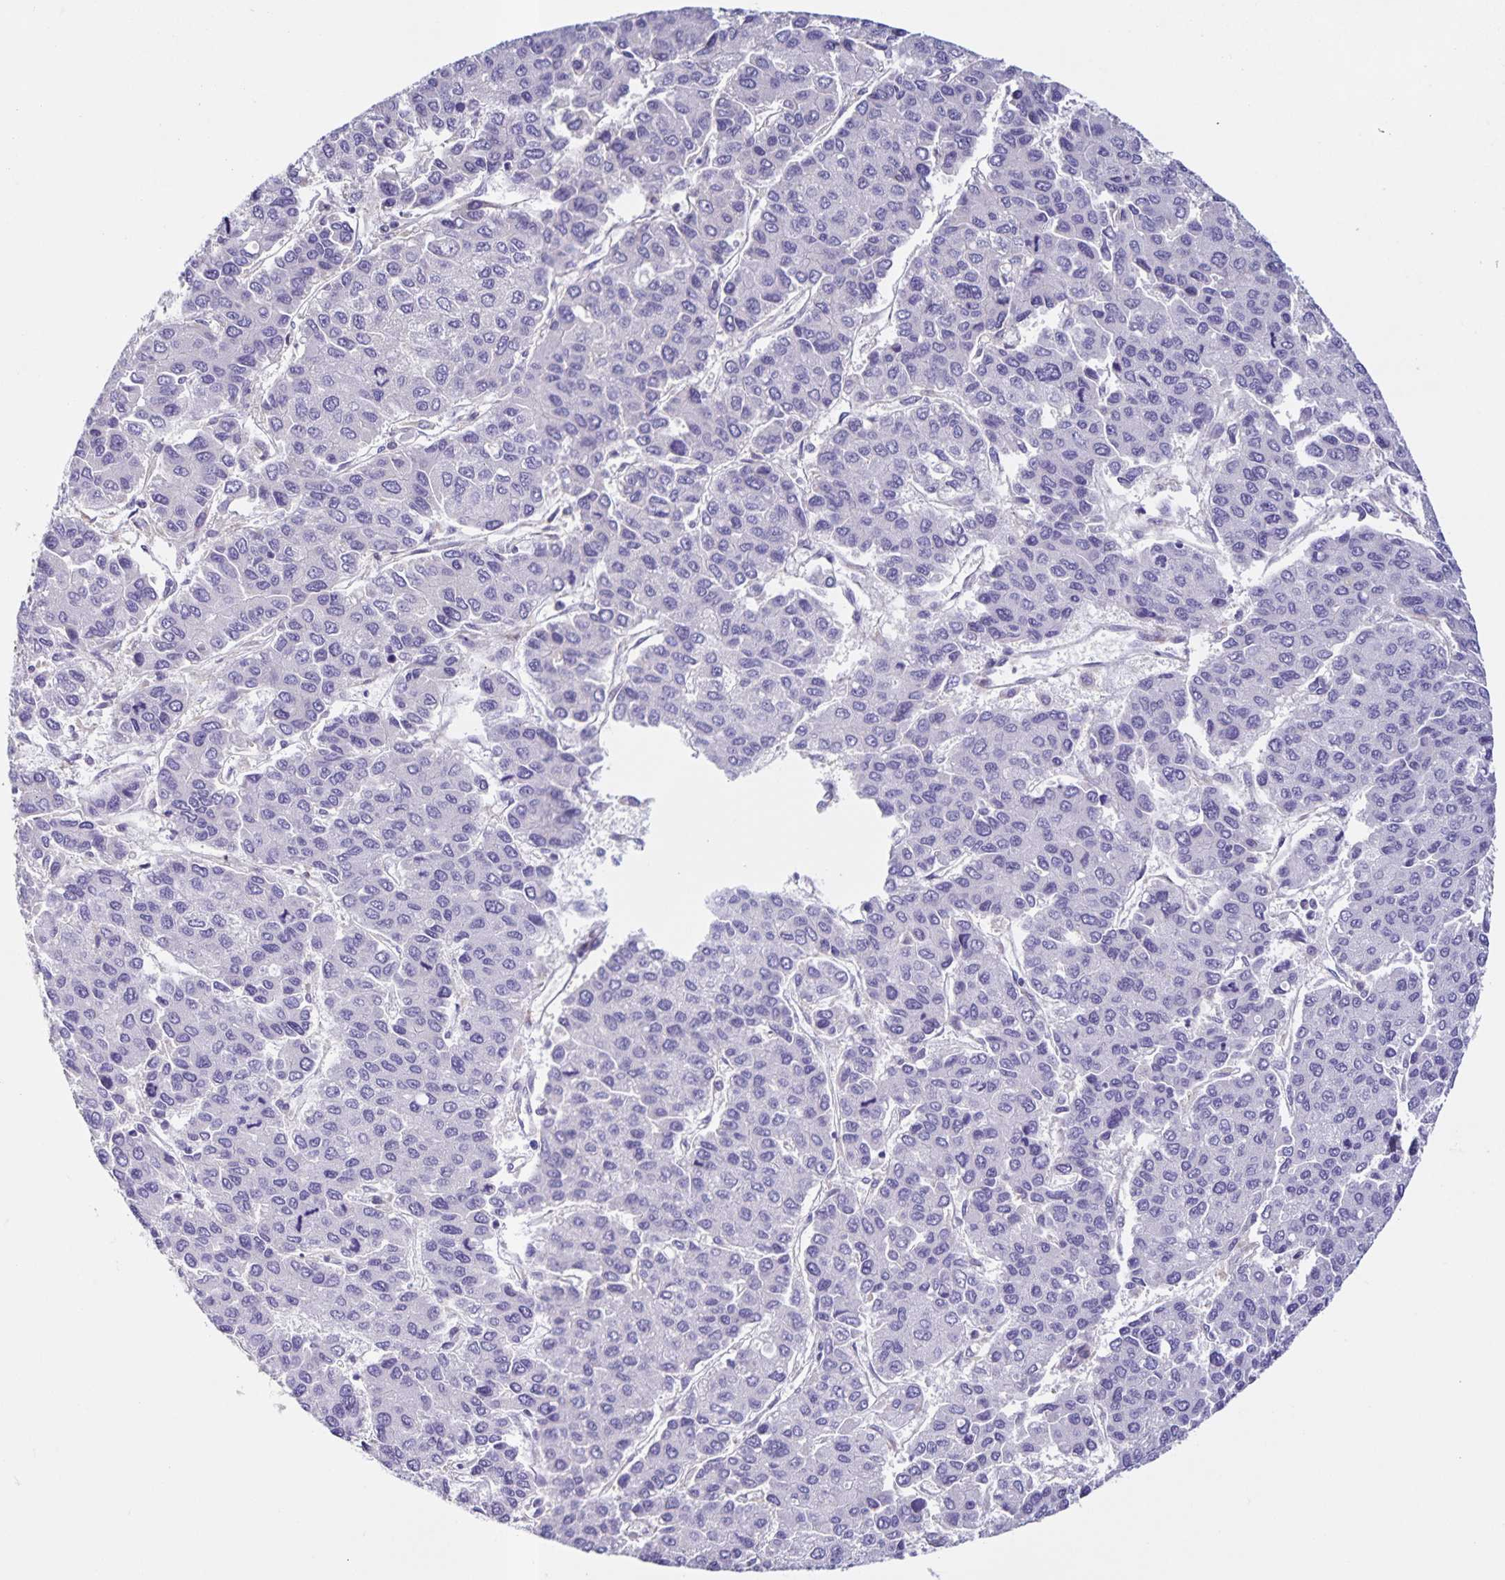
{"staining": {"intensity": "negative", "quantity": "none", "location": "none"}, "tissue": "liver cancer", "cell_type": "Tumor cells", "image_type": "cancer", "snomed": [{"axis": "morphology", "description": "Carcinoma, Hepatocellular, NOS"}, {"axis": "topography", "description": "Liver"}], "caption": "Tumor cells show no significant protein staining in liver hepatocellular carcinoma. The staining is performed using DAB (3,3'-diaminobenzidine) brown chromogen with nuclei counter-stained in using hematoxylin.", "gene": "BOLL", "patient": {"sex": "female", "age": 66}}